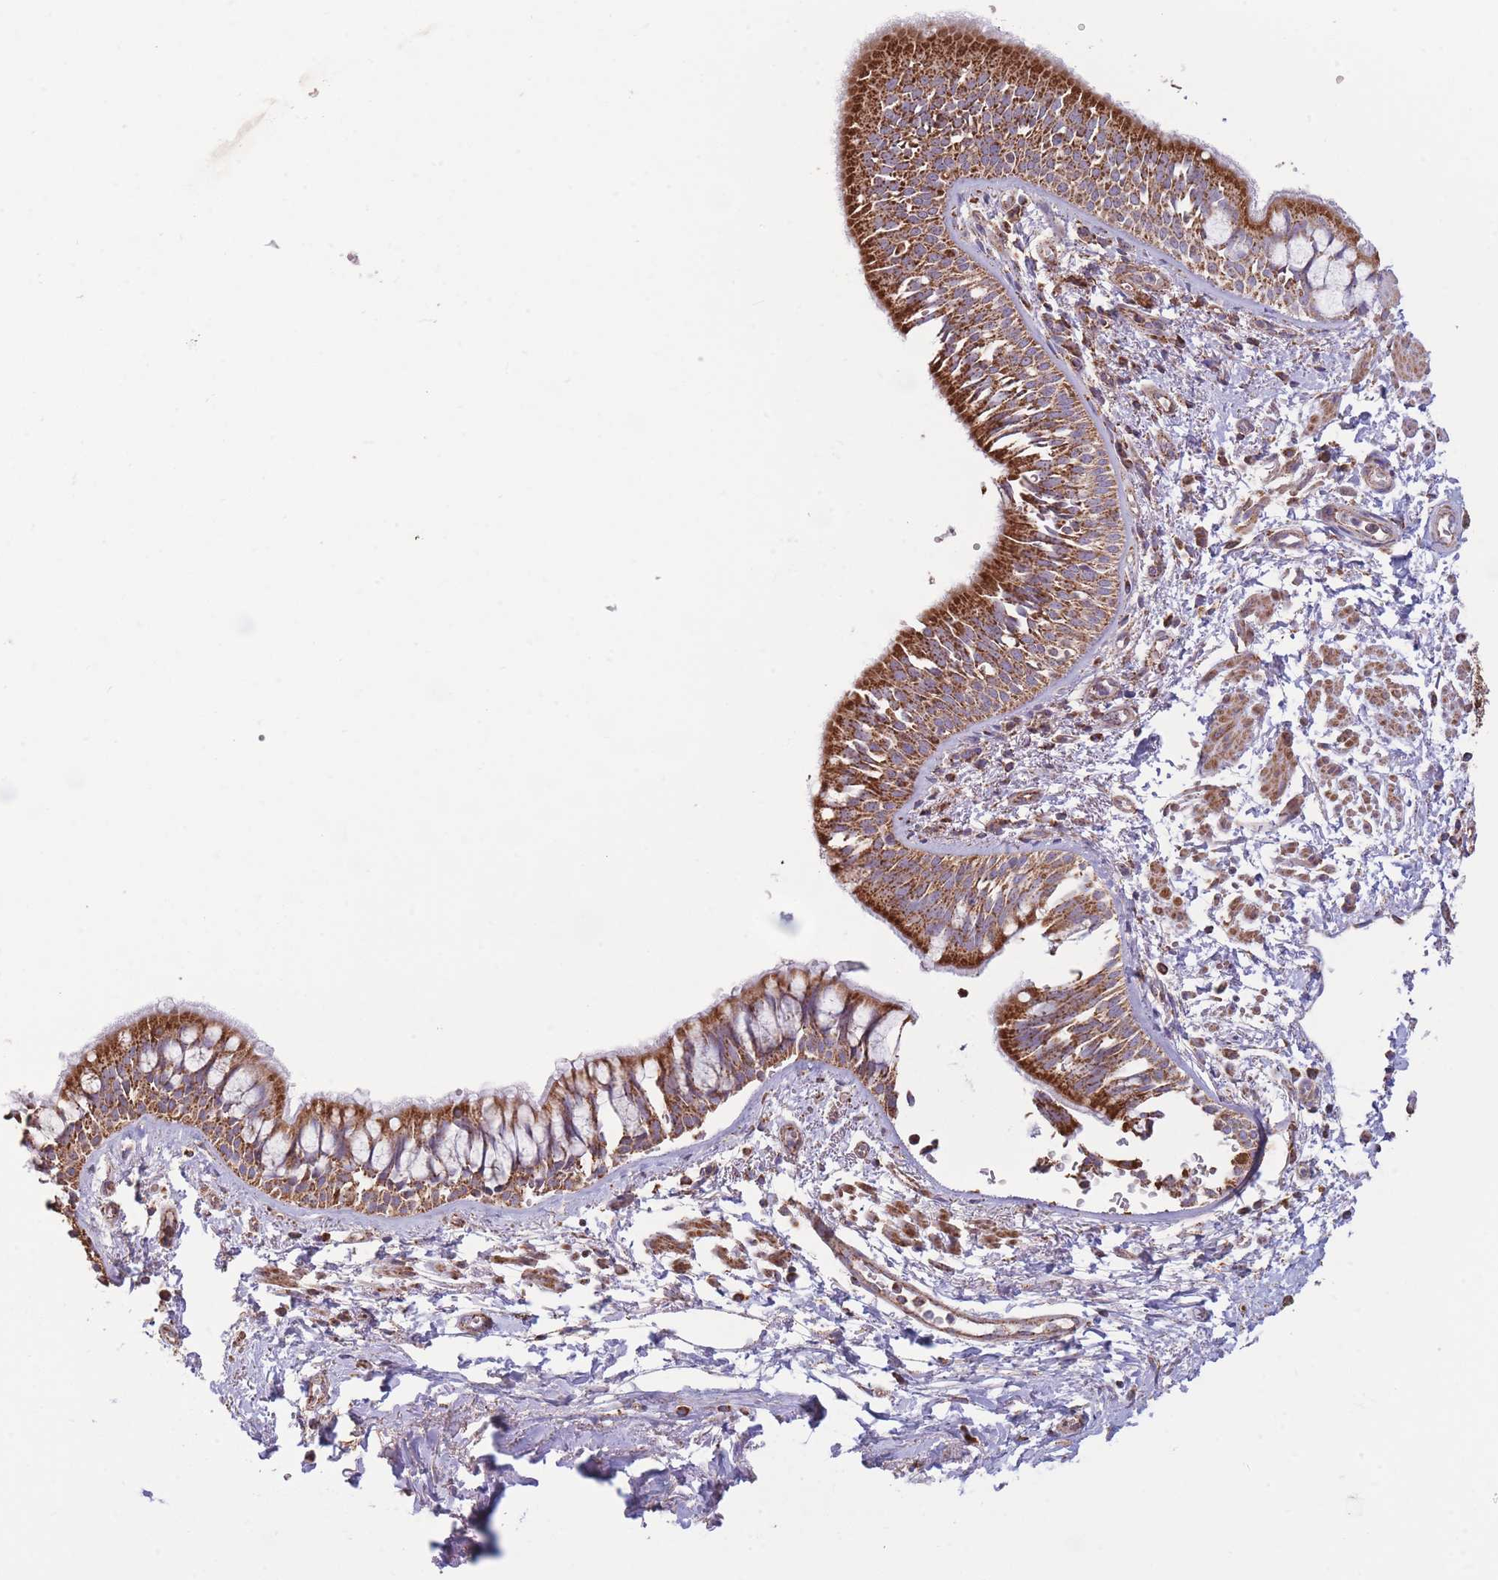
{"staining": {"intensity": "strong", "quantity": ">75%", "location": "cytoplasmic/membranous"}, "tissue": "bronchus", "cell_type": "Respiratory epithelial cells", "image_type": "normal", "snomed": [{"axis": "morphology", "description": "Normal tissue, NOS"}, {"axis": "topography", "description": "Lymph node"}, {"axis": "topography", "description": "Cartilage tissue"}, {"axis": "topography", "description": "Bronchus"}], "caption": "Bronchus was stained to show a protein in brown. There is high levels of strong cytoplasmic/membranous expression in approximately >75% of respiratory epithelial cells.", "gene": "KIF16B", "patient": {"sex": "female", "age": 70}}